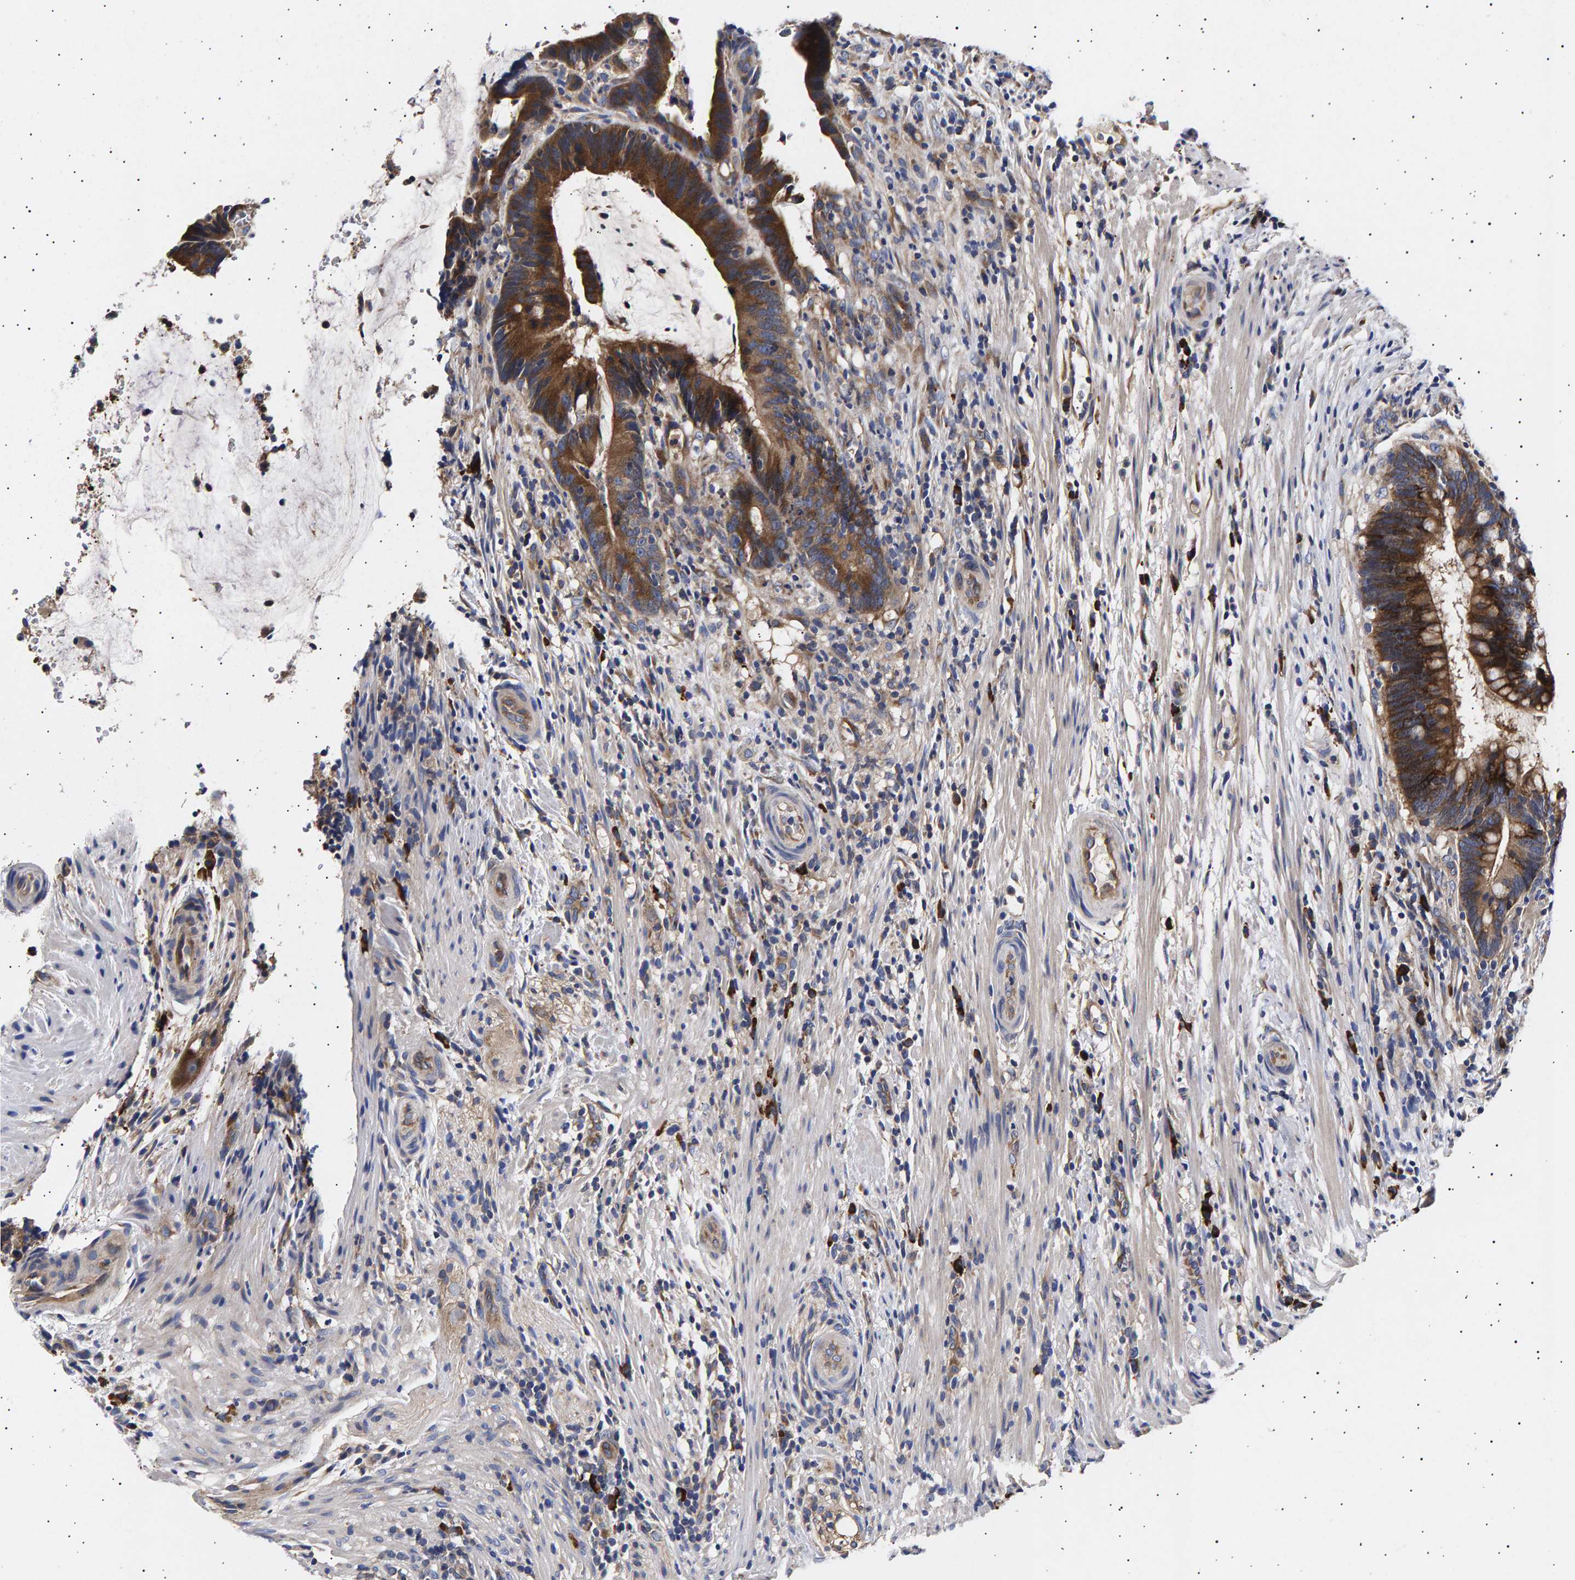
{"staining": {"intensity": "strong", "quantity": ">75%", "location": "cytoplasmic/membranous"}, "tissue": "colorectal cancer", "cell_type": "Tumor cells", "image_type": "cancer", "snomed": [{"axis": "morphology", "description": "Adenocarcinoma, NOS"}, {"axis": "topography", "description": "Colon"}], "caption": "Adenocarcinoma (colorectal) tissue demonstrates strong cytoplasmic/membranous expression in approximately >75% of tumor cells, visualized by immunohistochemistry.", "gene": "ANKRD40", "patient": {"sex": "female", "age": 66}}